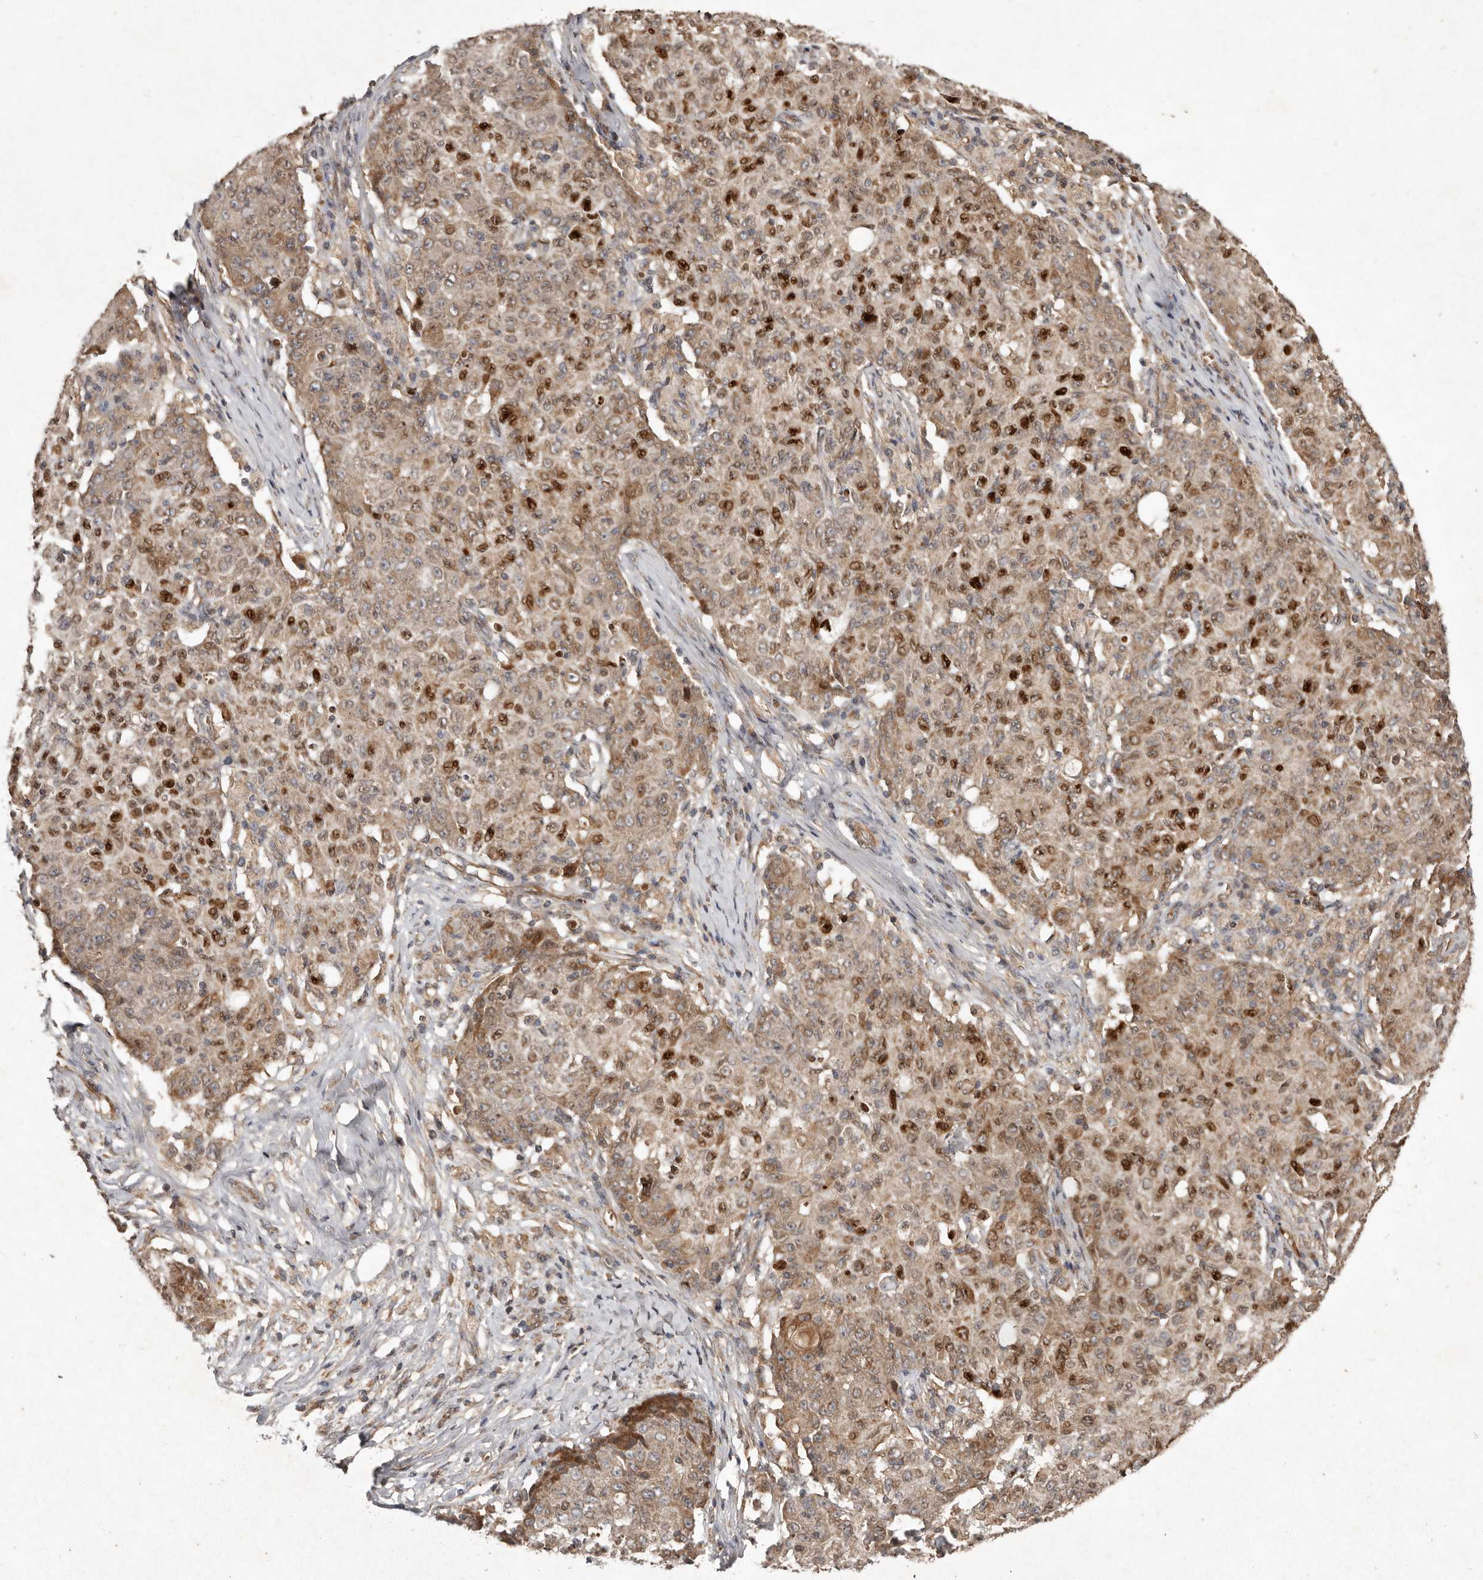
{"staining": {"intensity": "moderate", "quantity": ">75%", "location": "cytoplasmic/membranous,nuclear"}, "tissue": "ovarian cancer", "cell_type": "Tumor cells", "image_type": "cancer", "snomed": [{"axis": "morphology", "description": "Carcinoma, endometroid"}, {"axis": "topography", "description": "Ovary"}], "caption": "A brown stain shows moderate cytoplasmic/membranous and nuclear expression of a protein in ovarian cancer (endometroid carcinoma) tumor cells.", "gene": "SEMA3A", "patient": {"sex": "female", "age": 42}}